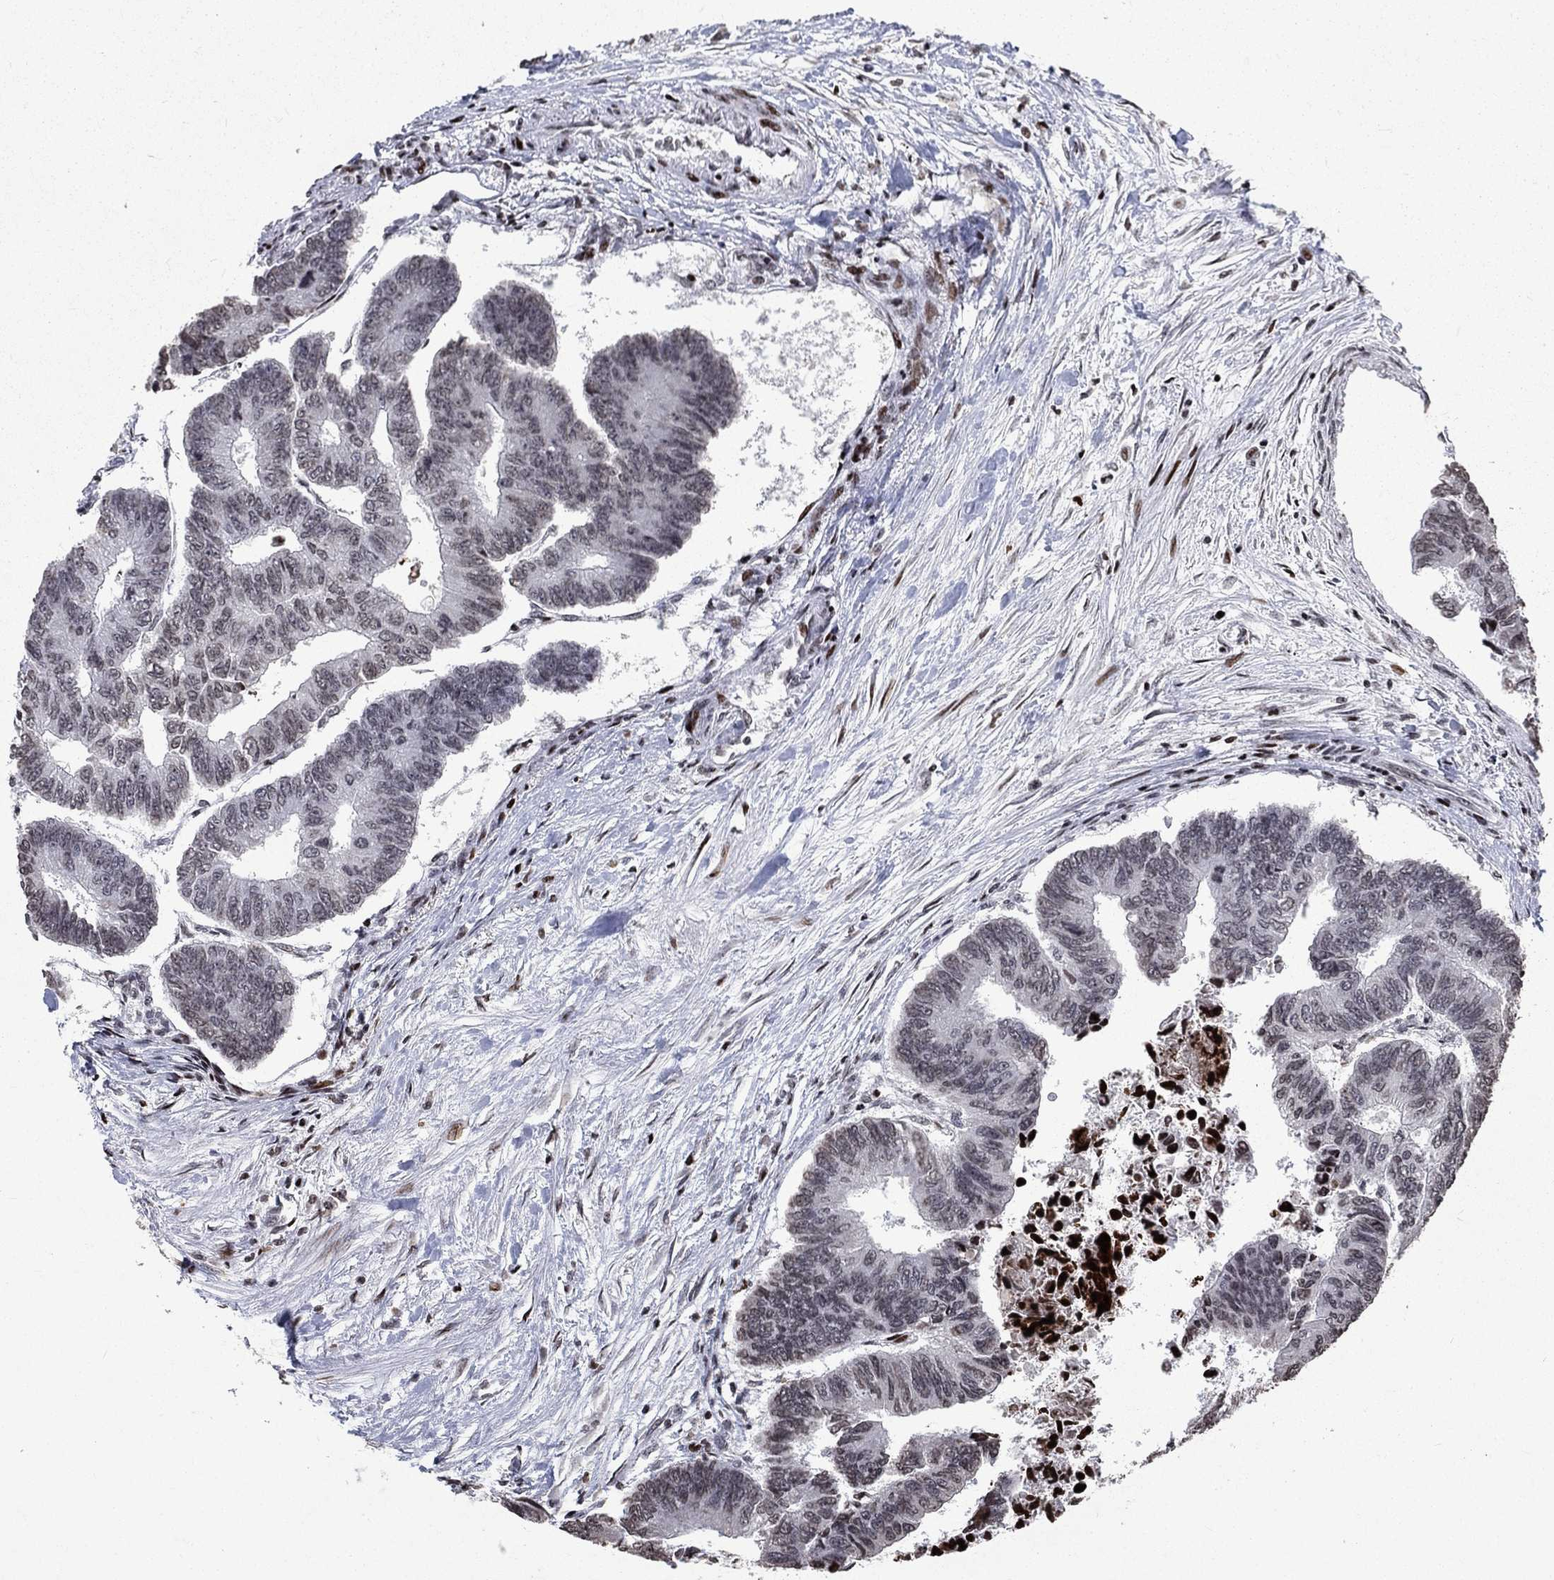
{"staining": {"intensity": "negative", "quantity": "none", "location": "none"}, "tissue": "colorectal cancer", "cell_type": "Tumor cells", "image_type": "cancer", "snomed": [{"axis": "morphology", "description": "Adenocarcinoma, NOS"}, {"axis": "topography", "description": "Colon"}], "caption": "Immunohistochemistry (IHC) image of adenocarcinoma (colorectal) stained for a protein (brown), which exhibits no staining in tumor cells.", "gene": "SRSF3", "patient": {"sex": "female", "age": 65}}